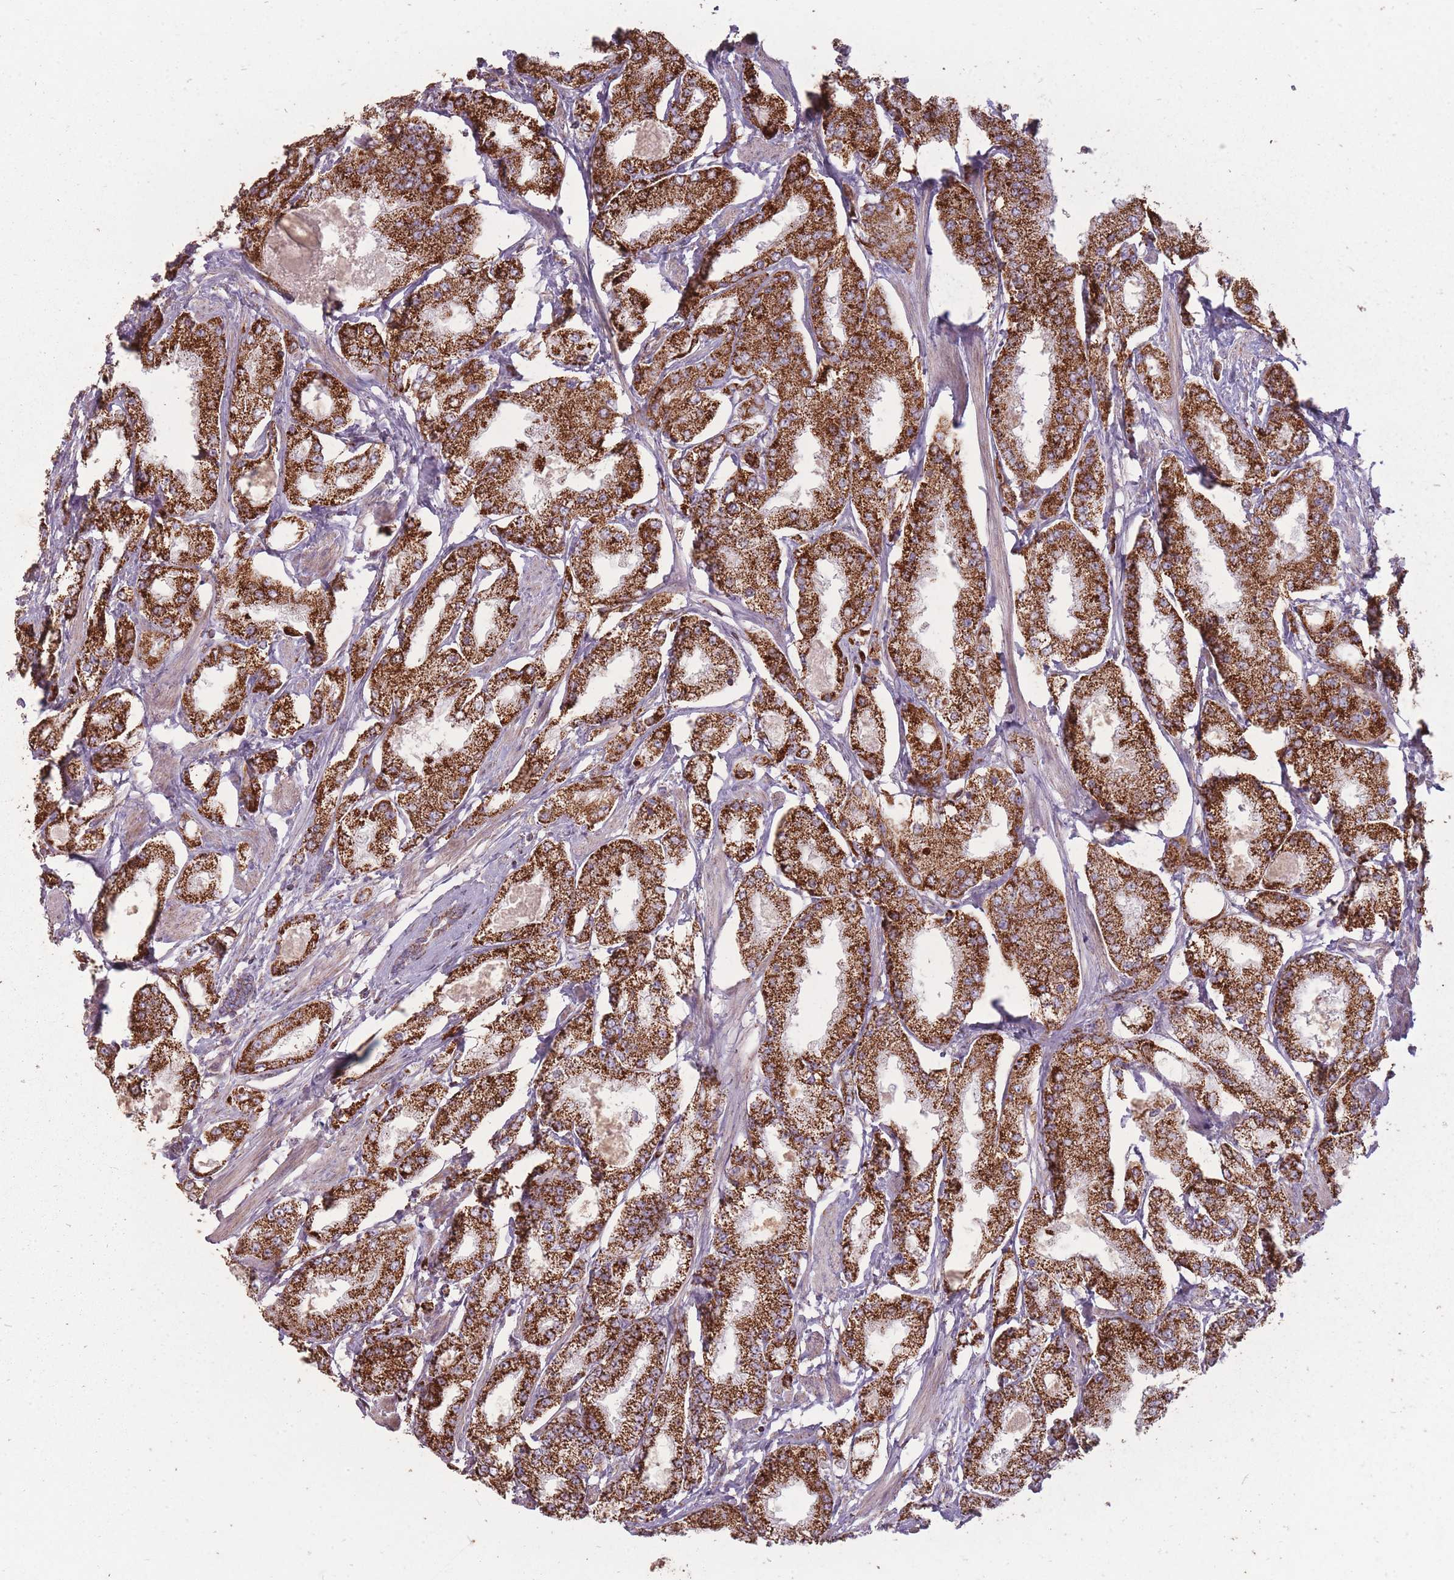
{"staining": {"intensity": "strong", "quantity": ">75%", "location": "cytoplasmic/membranous"}, "tissue": "prostate cancer", "cell_type": "Tumor cells", "image_type": "cancer", "snomed": [{"axis": "morphology", "description": "Adenocarcinoma, High grade"}, {"axis": "topography", "description": "Prostate"}], "caption": "Prostate high-grade adenocarcinoma tissue exhibits strong cytoplasmic/membranous positivity in about >75% of tumor cells, visualized by immunohistochemistry.", "gene": "CNOT8", "patient": {"sex": "male", "age": 69}}